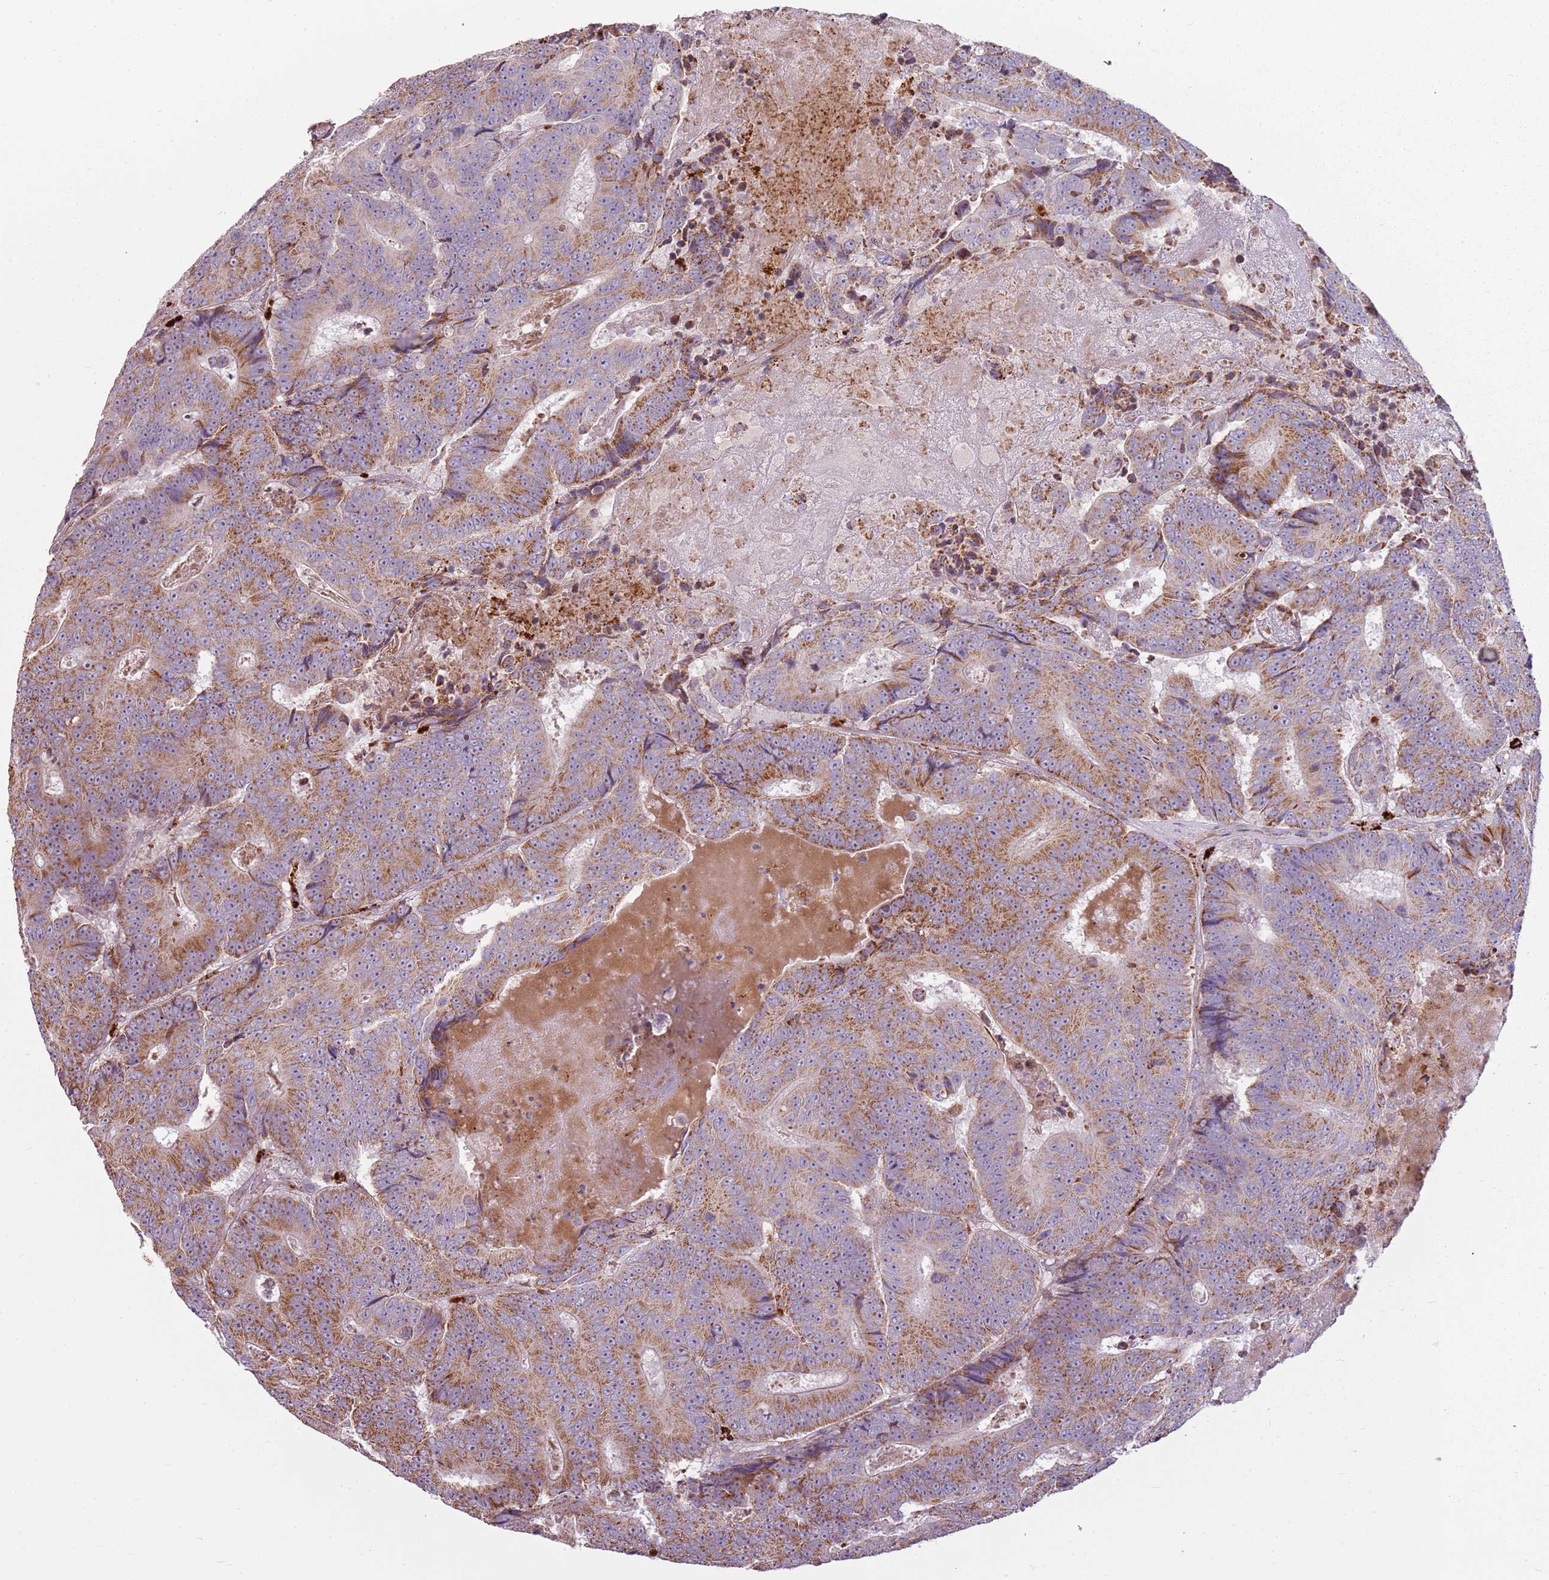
{"staining": {"intensity": "moderate", "quantity": "25%-75%", "location": "cytoplasmic/membranous"}, "tissue": "colorectal cancer", "cell_type": "Tumor cells", "image_type": "cancer", "snomed": [{"axis": "morphology", "description": "Adenocarcinoma, NOS"}, {"axis": "topography", "description": "Colon"}], "caption": "Protein expression analysis of human colorectal adenocarcinoma reveals moderate cytoplasmic/membranous positivity in approximately 25%-75% of tumor cells.", "gene": "ZNF530", "patient": {"sex": "male", "age": 83}}